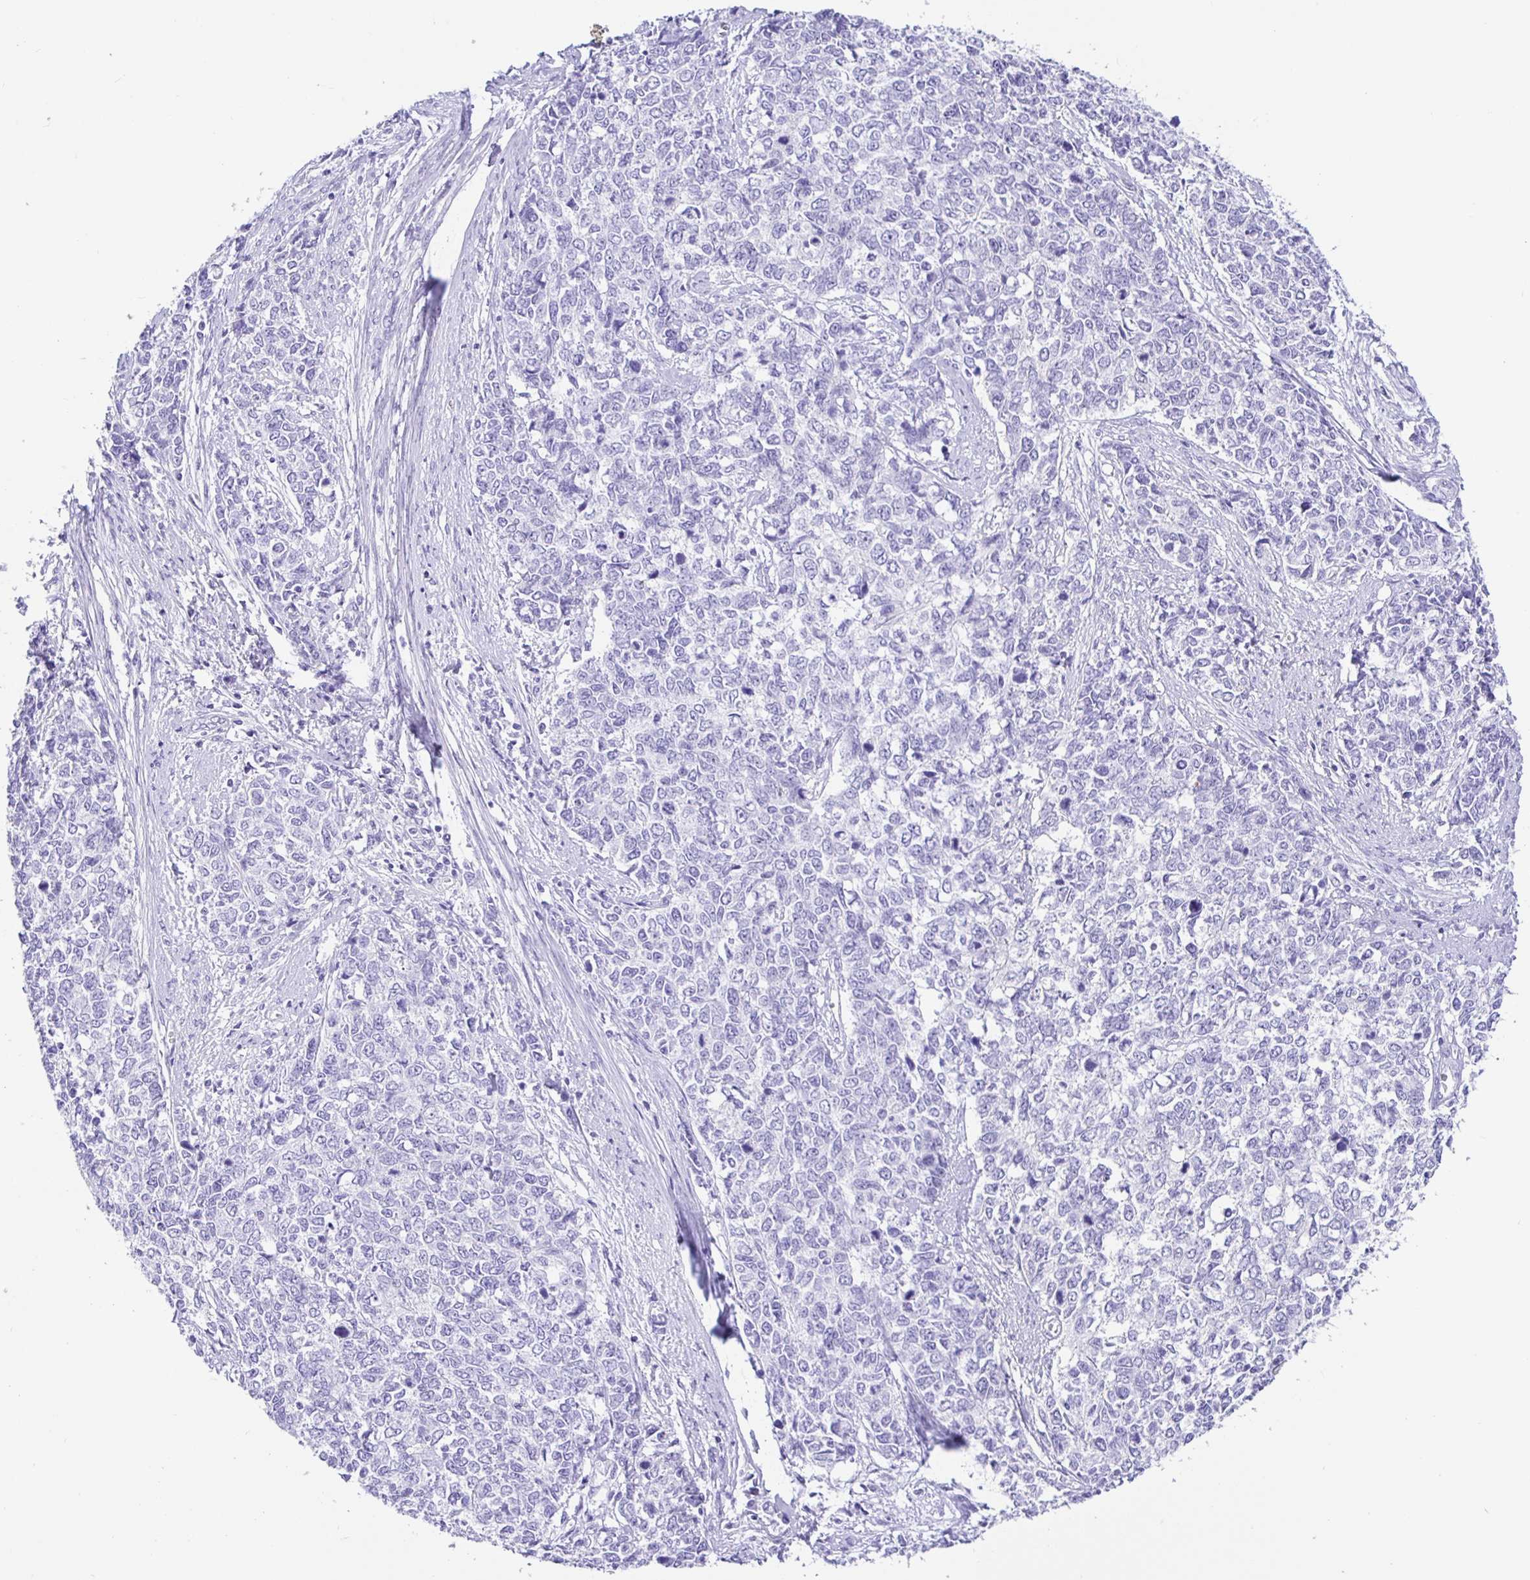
{"staining": {"intensity": "negative", "quantity": "none", "location": "none"}, "tissue": "cervical cancer", "cell_type": "Tumor cells", "image_type": "cancer", "snomed": [{"axis": "morphology", "description": "Adenocarcinoma, NOS"}, {"axis": "topography", "description": "Cervix"}], "caption": "Protein analysis of adenocarcinoma (cervical) exhibits no significant staining in tumor cells. (DAB (3,3'-diaminobenzidine) immunohistochemistry (IHC) visualized using brightfield microscopy, high magnification).", "gene": "PRAMEF19", "patient": {"sex": "female", "age": 63}}